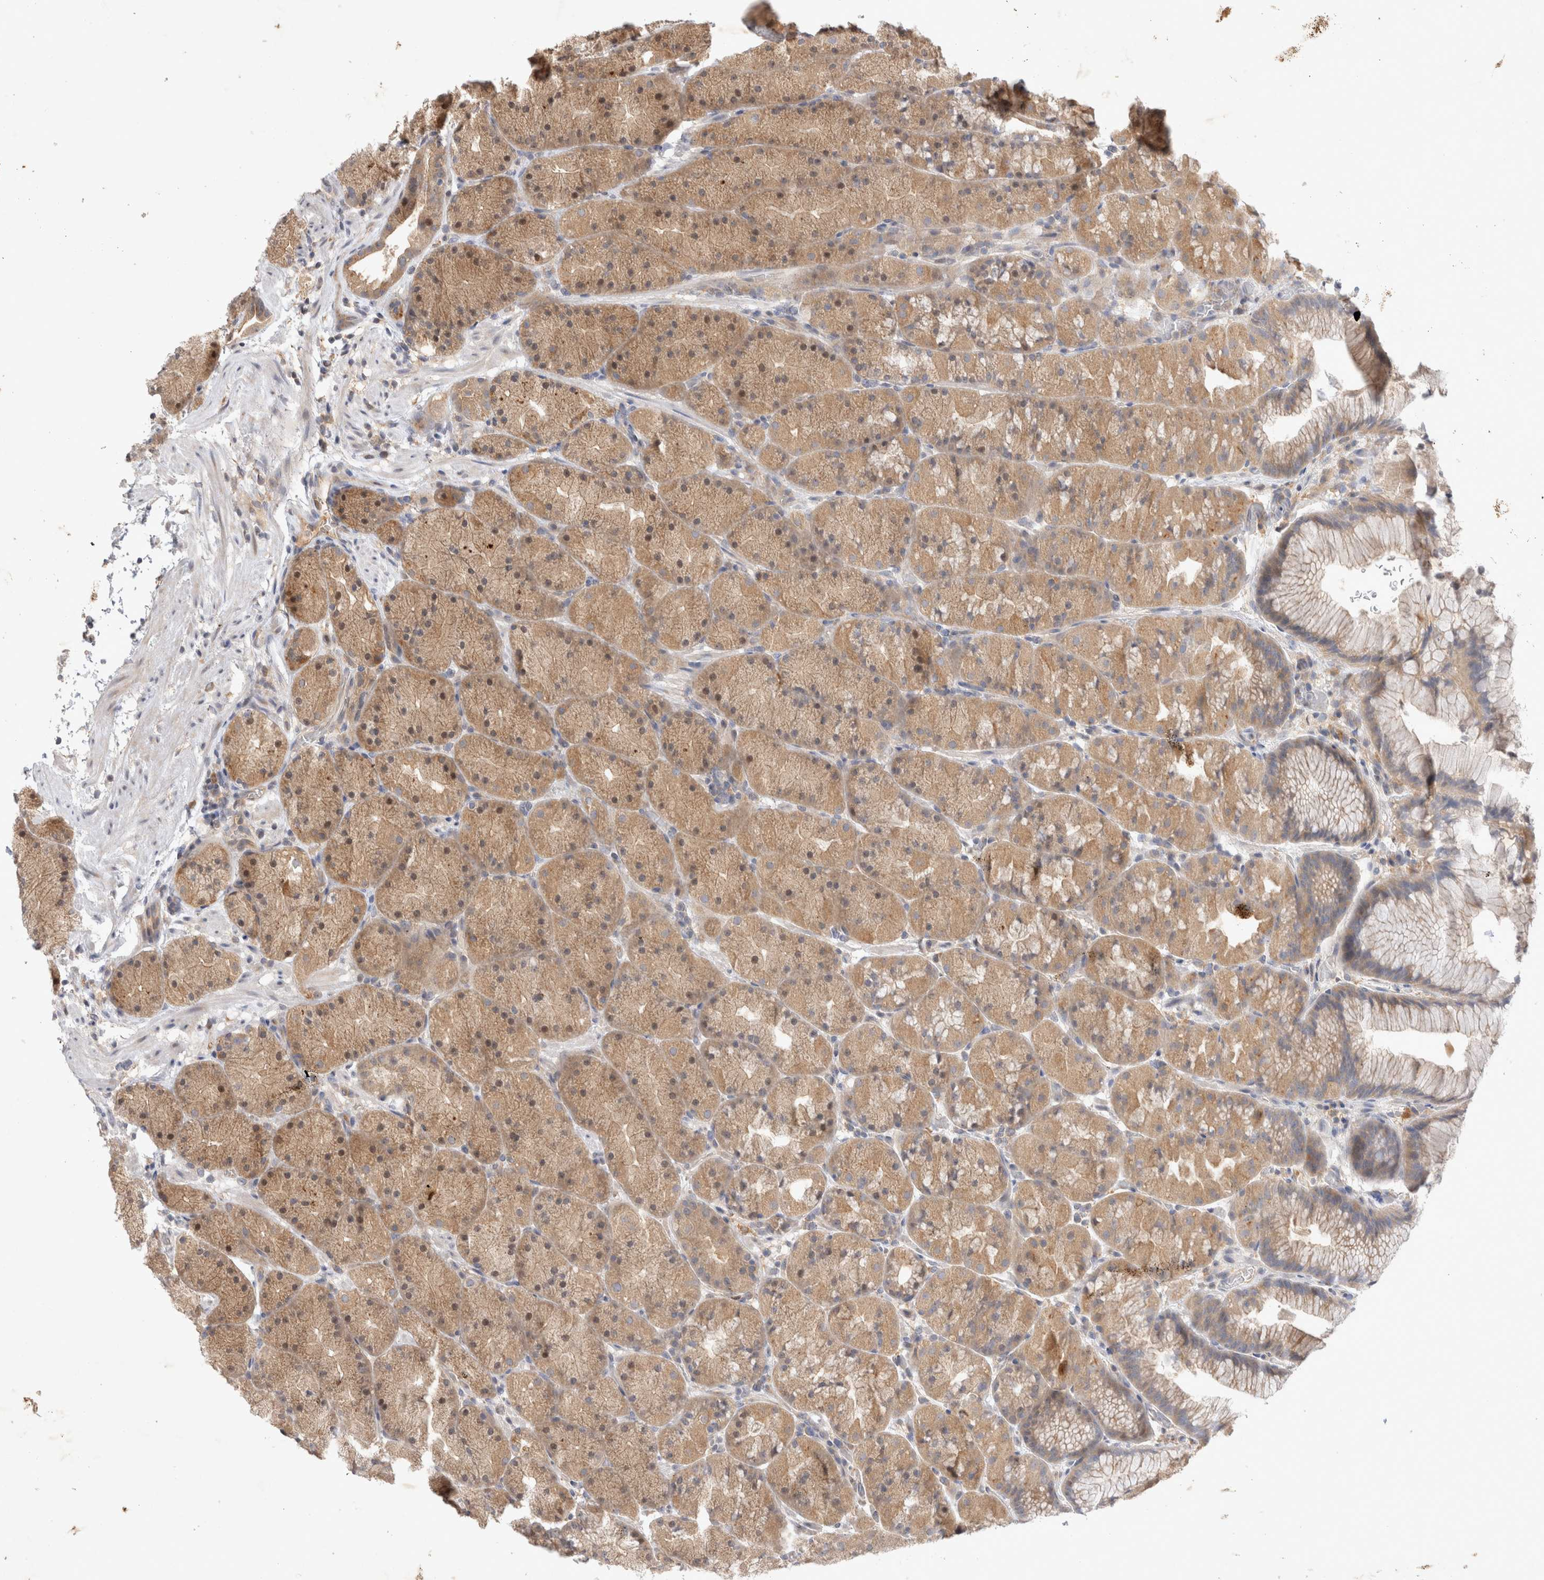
{"staining": {"intensity": "moderate", "quantity": ">75%", "location": "cytoplasmic/membranous"}, "tissue": "stomach", "cell_type": "Glandular cells", "image_type": "normal", "snomed": [{"axis": "morphology", "description": "Normal tissue, NOS"}, {"axis": "topography", "description": "Stomach, upper"}, {"axis": "topography", "description": "Stomach"}], "caption": "A brown stain labels moderate cytoplasmic/membranous positivity of a protein in glandular cells of unremarkable stomach.", "gene": "HTT", "patient": {"sex": "male", "age": 48}}